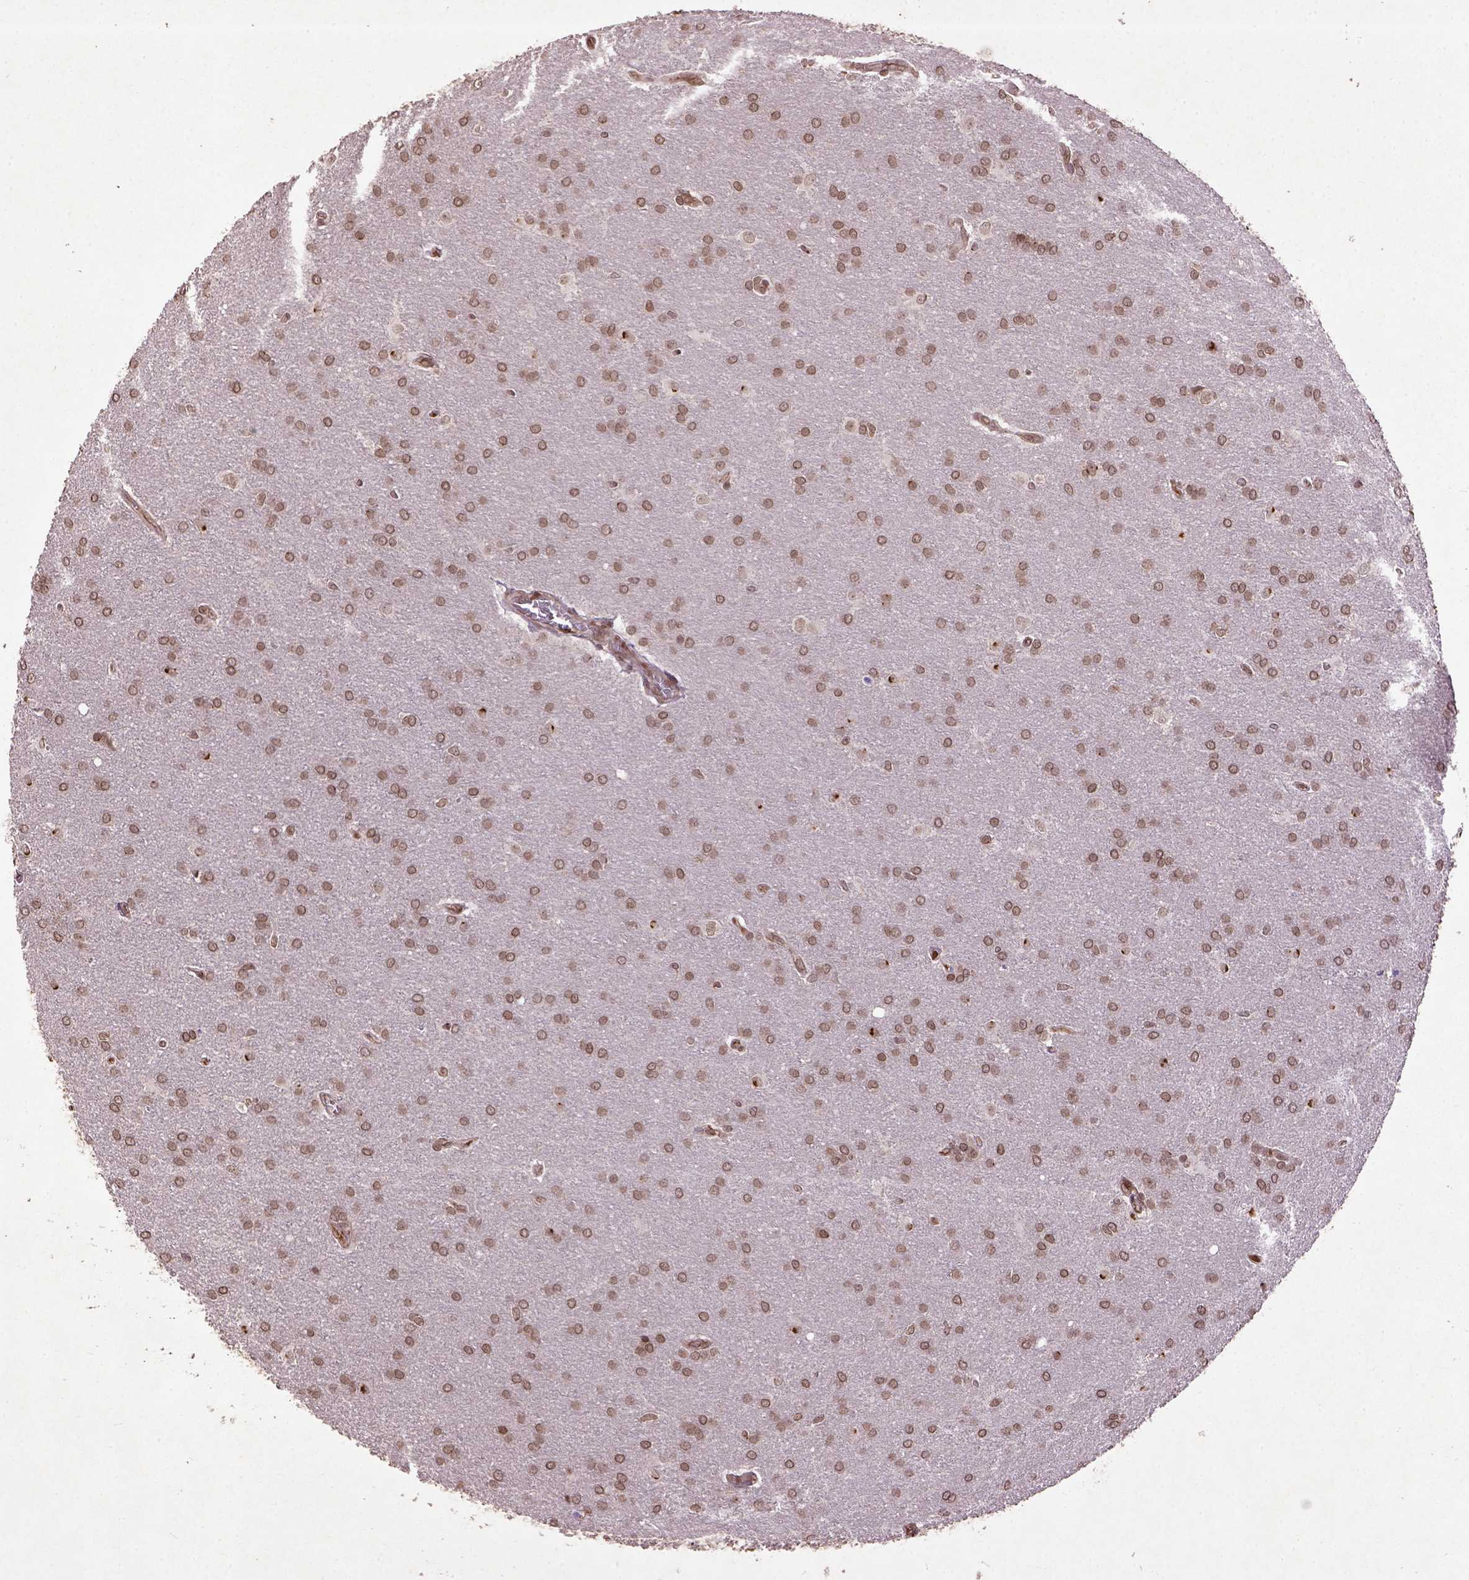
{"staining": {"intensity": "moderate", "quantity": ">75%", "location": "nuclear"}, "tissue": "glioma", "cell_type": "Tumor cells", "image_type": "cancer", "snomed": [{"axis": "morphology", "description": "Glioma, malignant, Low grade"}, {"axis": "topography", "description": "Brain"}], "caption": "Malignant low-grade glioma was stained to show a protein in brown. There is medium levels of moderate nuclear staining in about >75% of tumor cells.", "gene": "BANF1", "patient": {"sex": "female", "age": 32}}